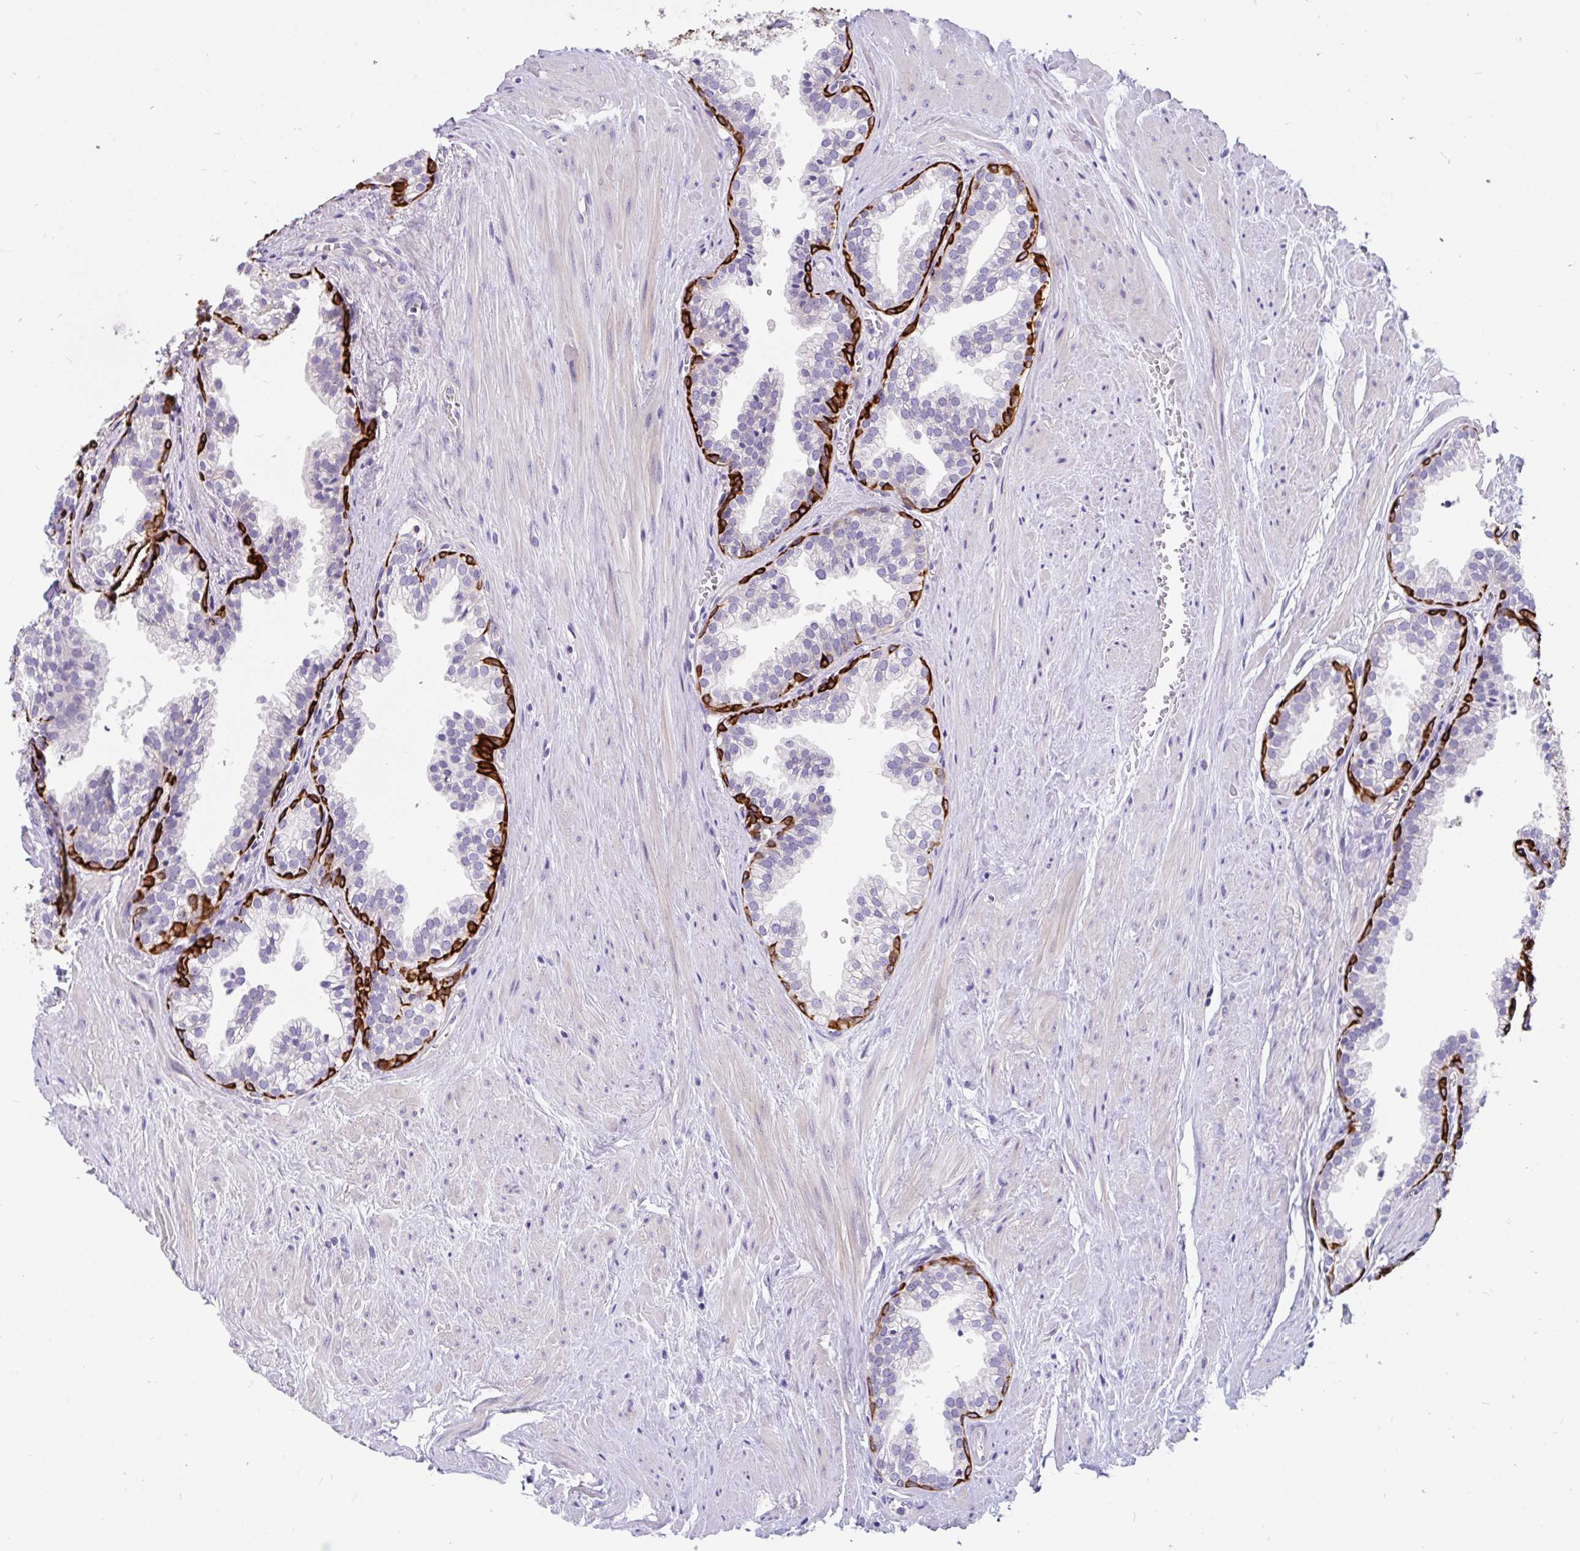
{"staining": {"intensity": "strong", "quantity": "<25%", "location": "cytoplasmic/membranous"}, "tissue": "prostate", "cell_type": "Glandular cells", "image_type": "normal", "snomed": [{"axis": "morphology", "description": "Normal tissue, NOS"}, {"axis": "topography", "description": "Prostate"}, {"axis": "topography", "description": "Peripheral nerve tissue"}], "caption": "Benign prostate was stained to show a protein in brown. There is medium levels of strong cytoplasmic/membranous staining in about <25% of glandular cells.", "gene": "LRRC26", "patient": {"sex": "male", "age": 55}}